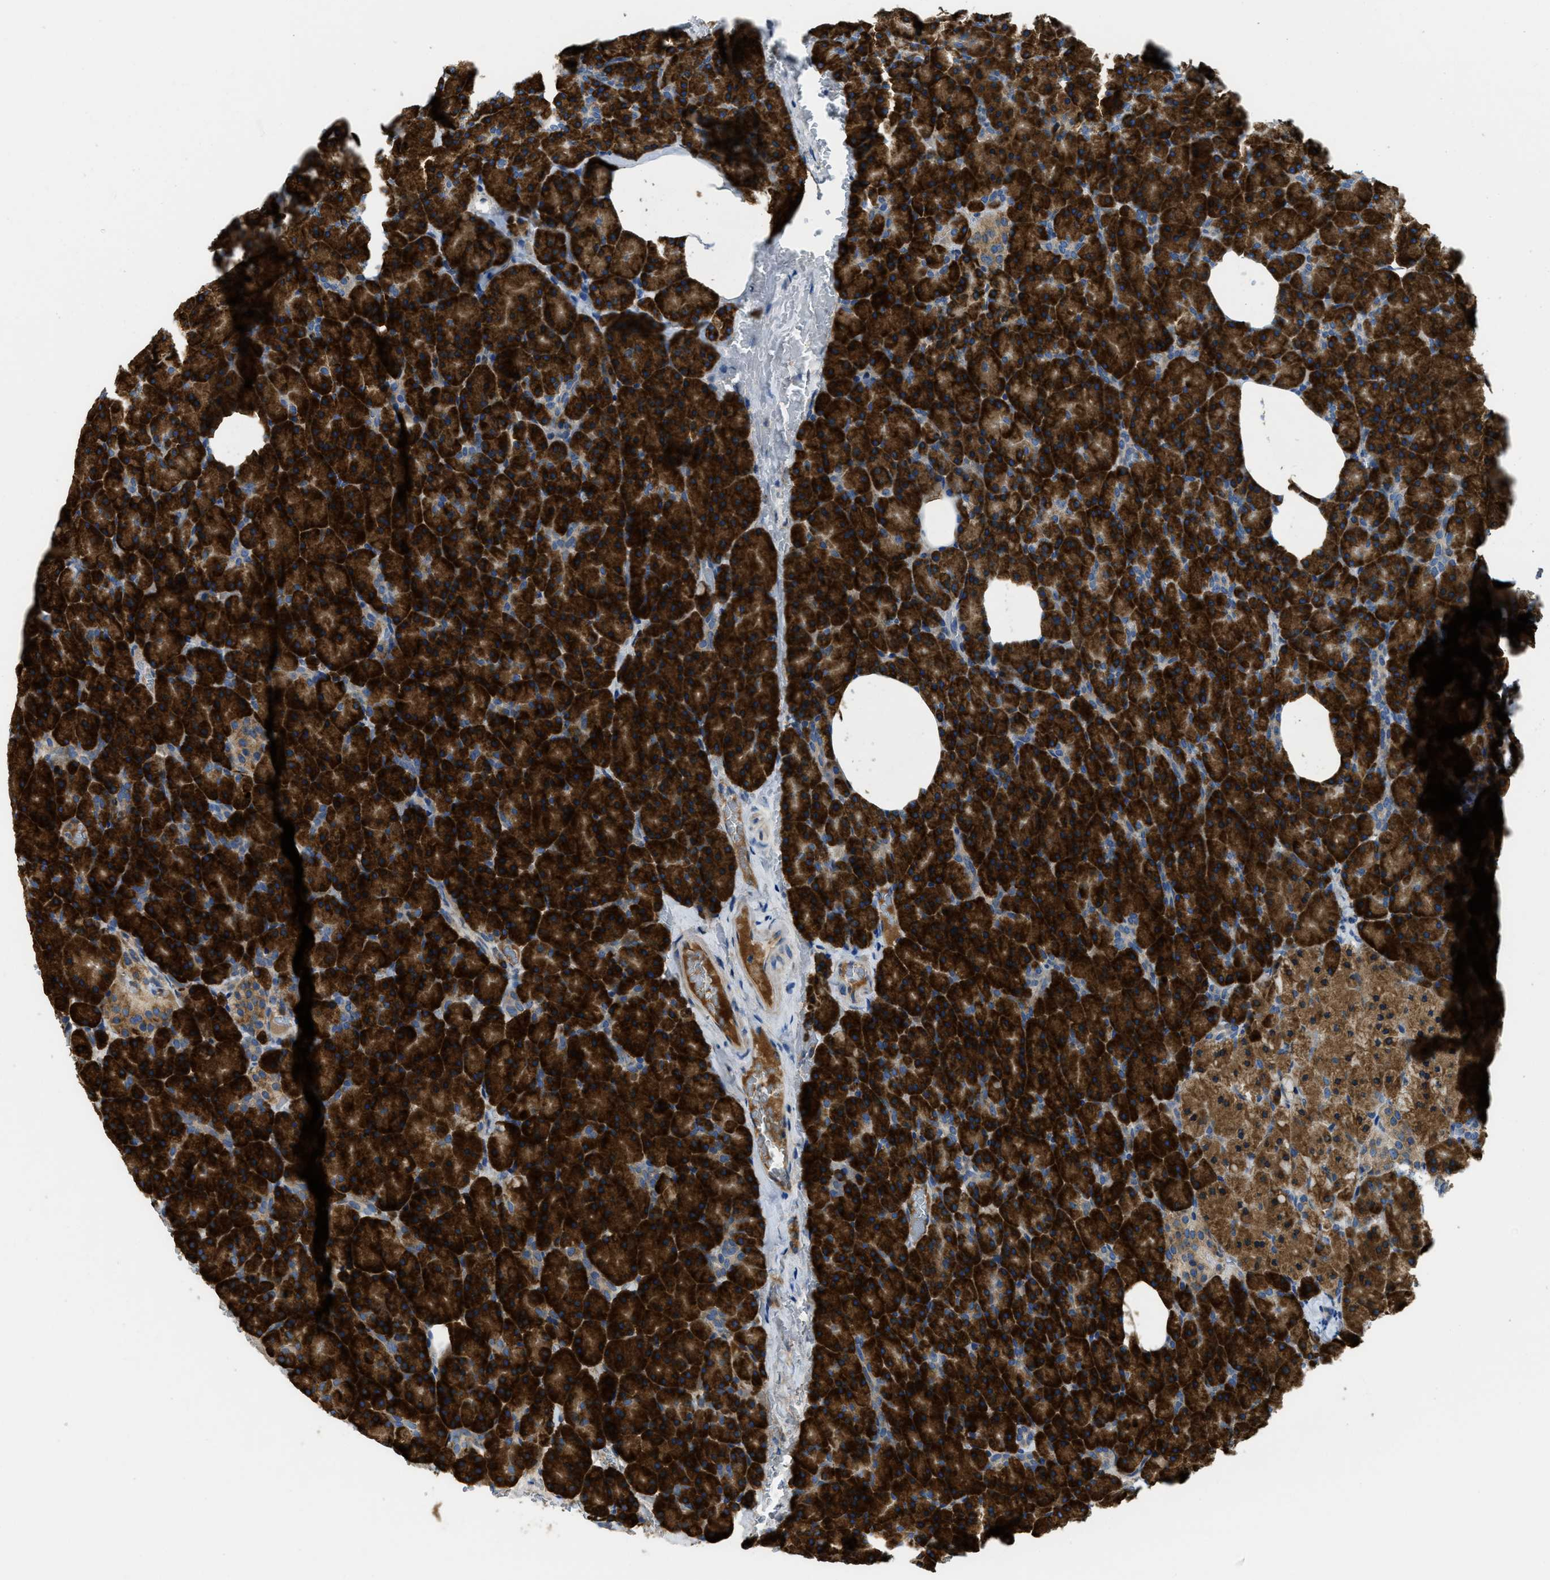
{"staining": {"intensity": "strong", "quantity": ">75%", "location": "cytoplasmic/membranous"}, "tissue": "pancreas", "cell_type": "Exocrine glandular cells", "image_type": "normal", "snomed": [{"axis": "morphology", "description": "Normal tissue, NOS"}, {"axis": "topography", "description": "Pancreas"}], "caption": "Immunohistochemistry (IHC) image of normal pancreas: pancreas stained using IHC shows high levels of strong protein expression localized specifically in the cytoplasmic/membranous of exocrine glandular cells, appearing as a cytoplasmic/membranous brown color.", "gene": "SSR1", "patient": {"sex": "female", "age": 35}}